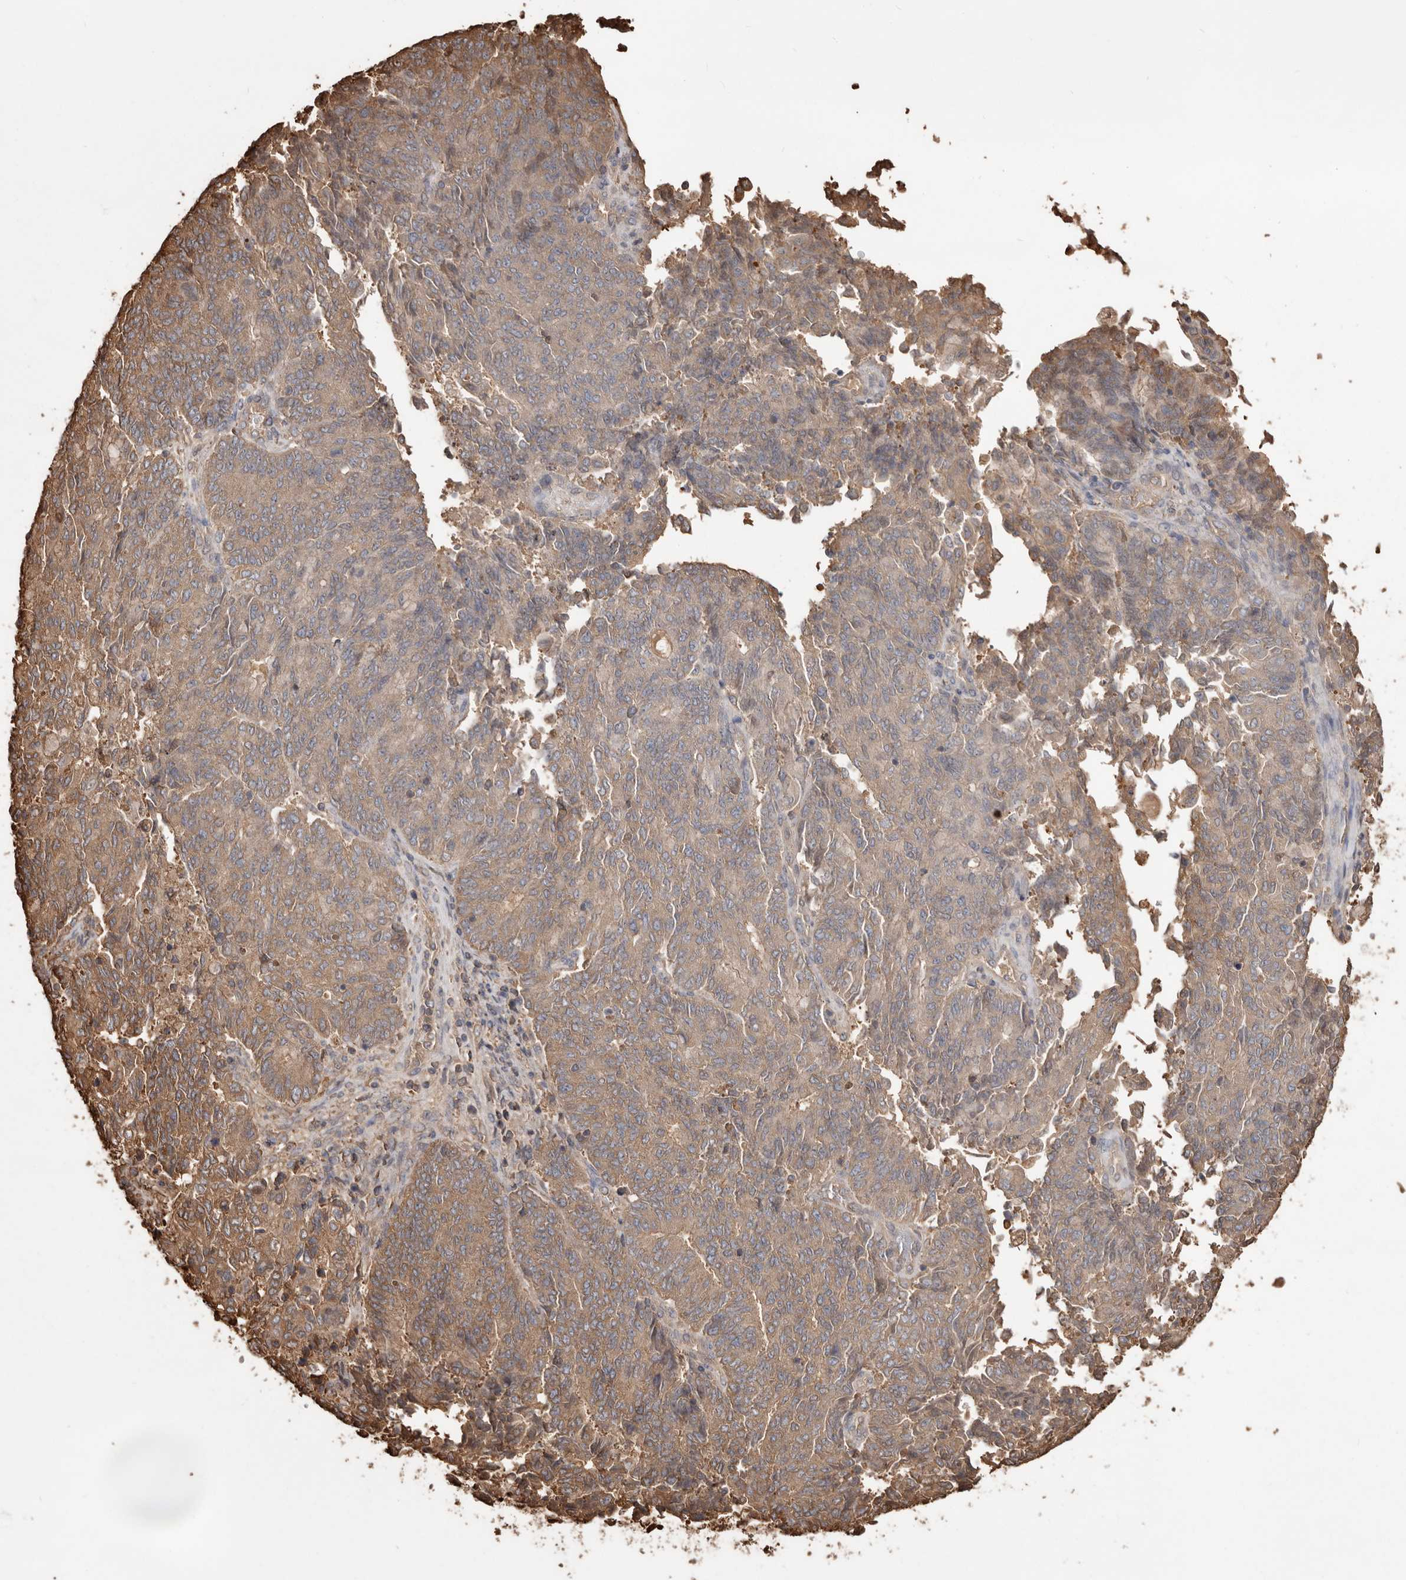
{"staining": {"intensity": "moderate", "quantity": ">75%", "location": "cytoplasmic/membranous"}, "tissue": "endometrial cancer", "cell_type": "Tumor cells", "image_type": "cancer", "snomed": [{"axis": "morphology", "description": "Adenocarcinoma, NOS"}, {"axis": "topography", "description": "Endometrium"}], "caption": "Protein expression analysis of endometrial cancer (adenocarcinoma) reveals moderate cytoplasmic/membranous expression in about >75% of tumor cells.", "gene": "PKM", "patient": {"sex": "female", "age": 80}}